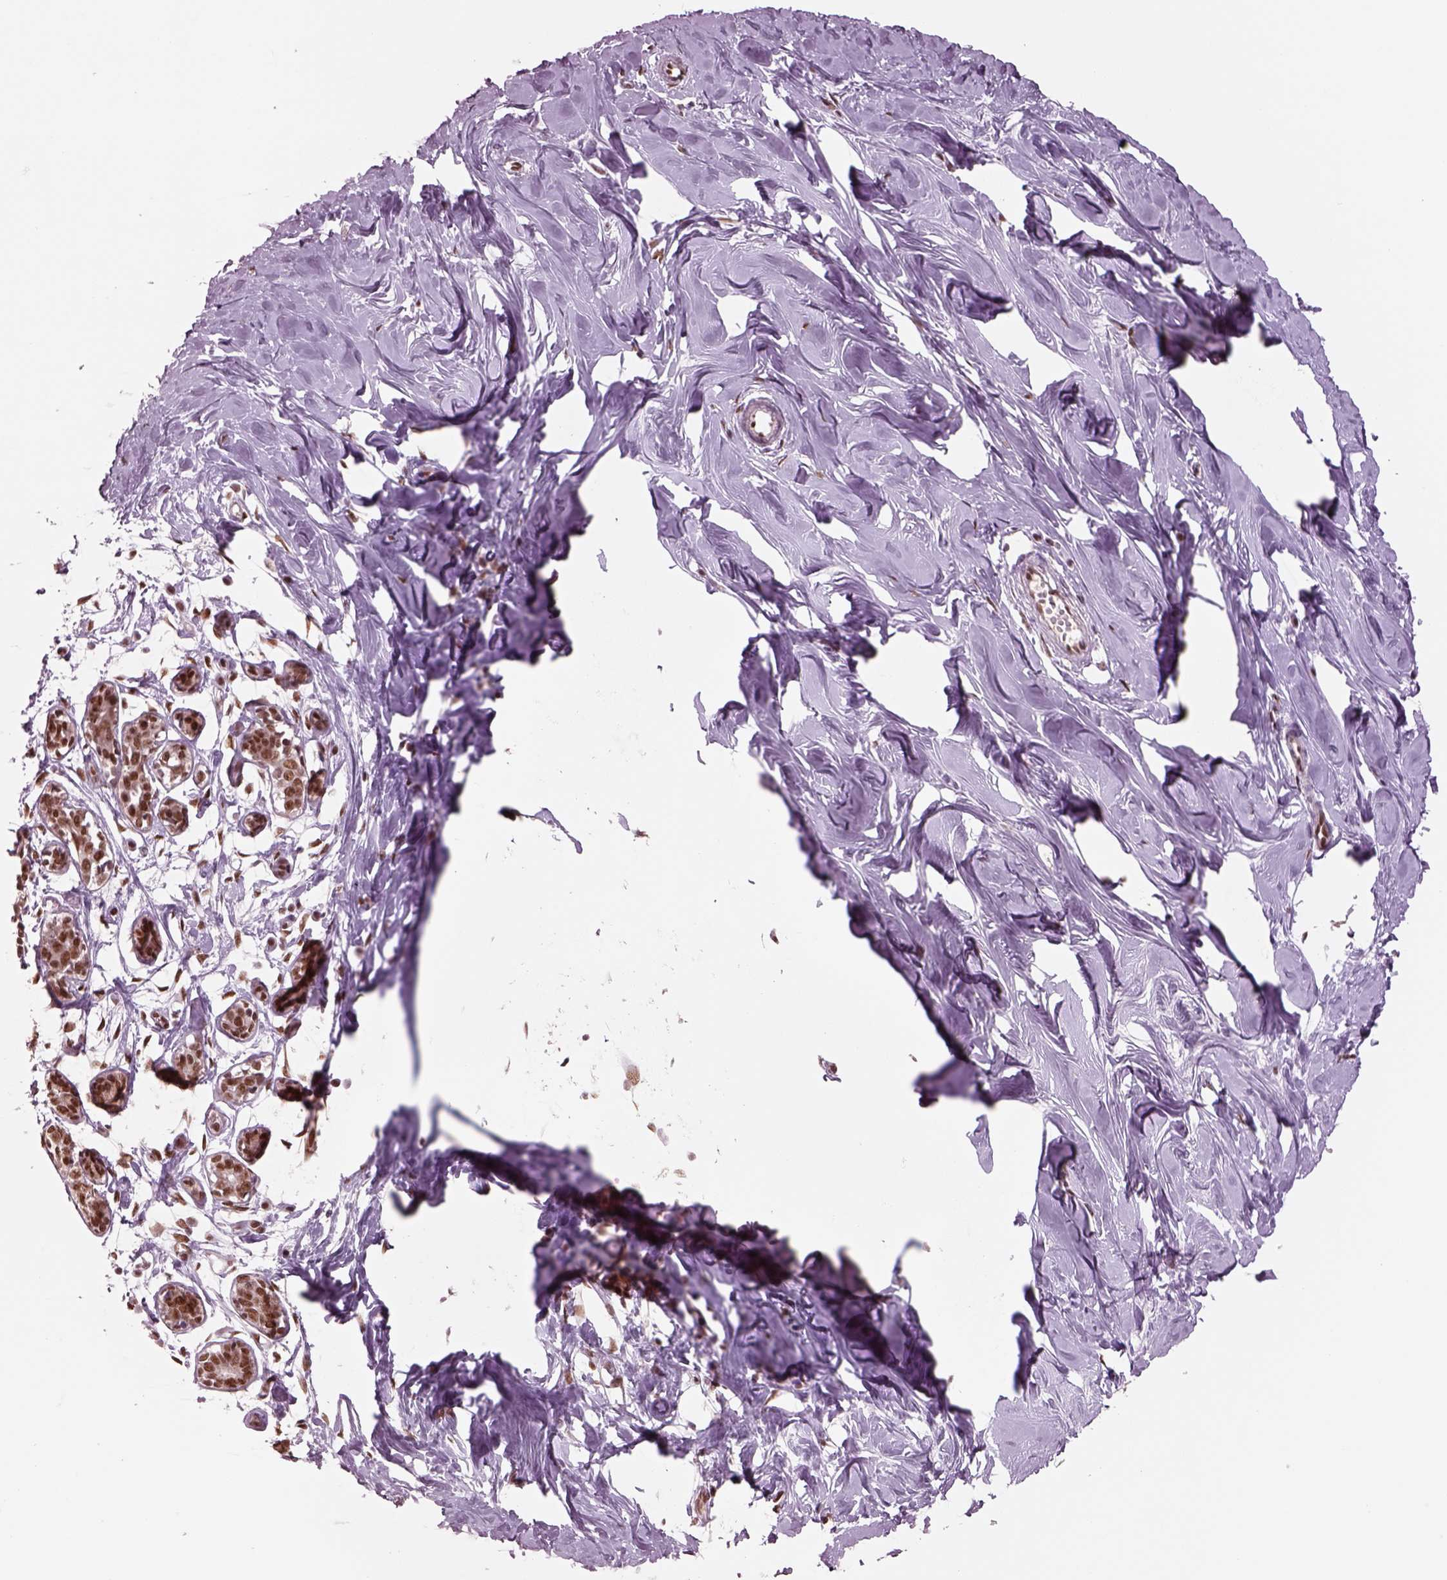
{"staining": {"intensity": "strong", "quantity": ">75%", "location": "nuclear"}, "tissue": "breast", "cell_type": "Adipocytes", "image_type": "normal", "snomed": [{"axis": "morphology", "description": "Normal tissue, NOS"}, {"axis": "topography", "description": "Breast"}], "caption": "Immunohistochemical staining of normal human breast reveals high levels of strong nuclear staining in about >75% of adipocytes. (Stains: DAB (3,3'-diaminobenzidine) in brown, nuclei in blue, Microscopy: brightfield microscopy at high magnification).", "gene": "SEPHS1", "patient": {"sex": "female", "age": 27}}